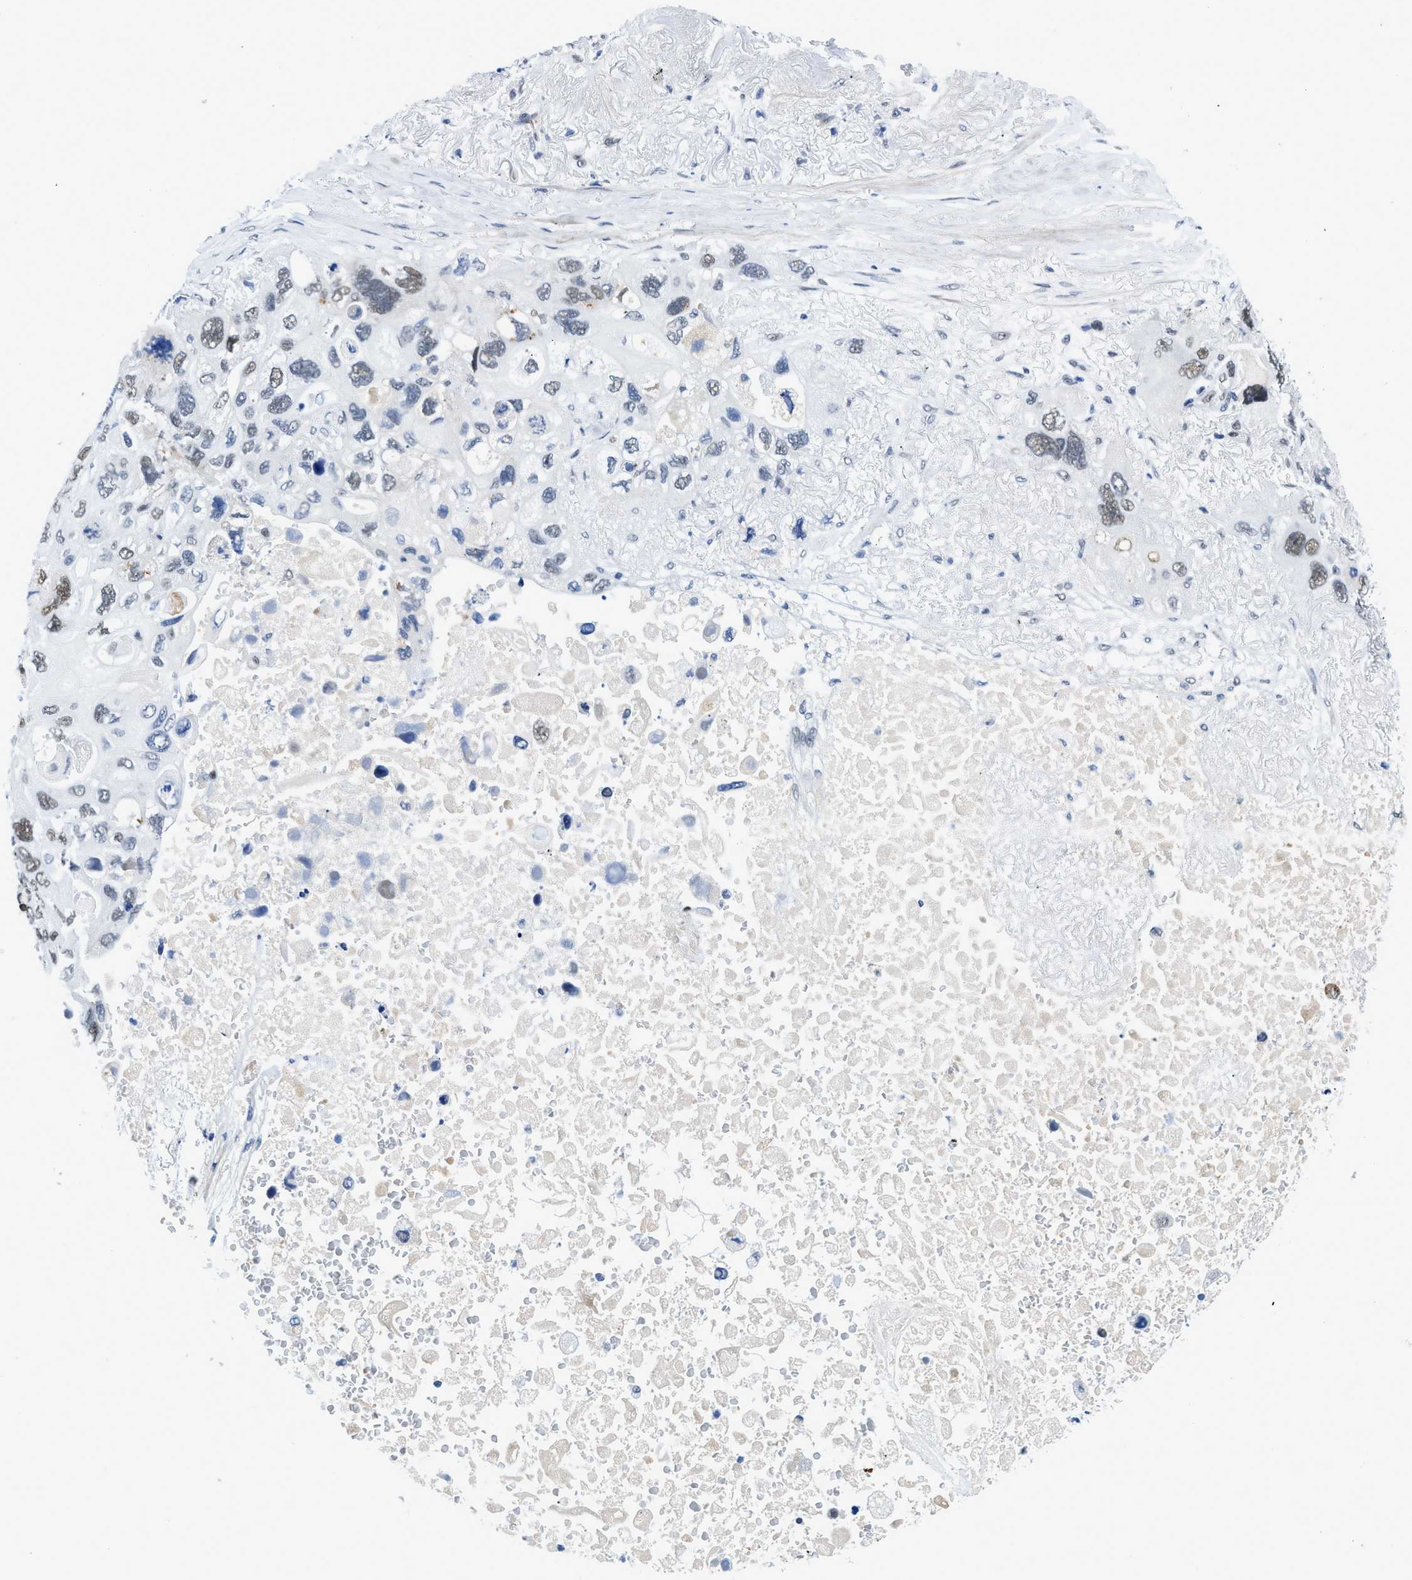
{"staining": {"intensity": "weak", "quantity": "25%-75%", "location": "nuclear"}, "tissue": "lung cancer", "cell_type": "Tumor cells", "image_type": "cancer", "snomed": [{"axis": "morphology", "description": "Squamous cell carcinoma, NOS"}, {"axis": "topography", "description": "Lung"}], "caption": "Brown immunohistochemical staining in human squamous cell carcinoma (lung) displays weak nuclear staining in about 25%-75% of tumor cells.", "gene": "SMARCAD1", "patient": {"sex": "female", "age": 73}}